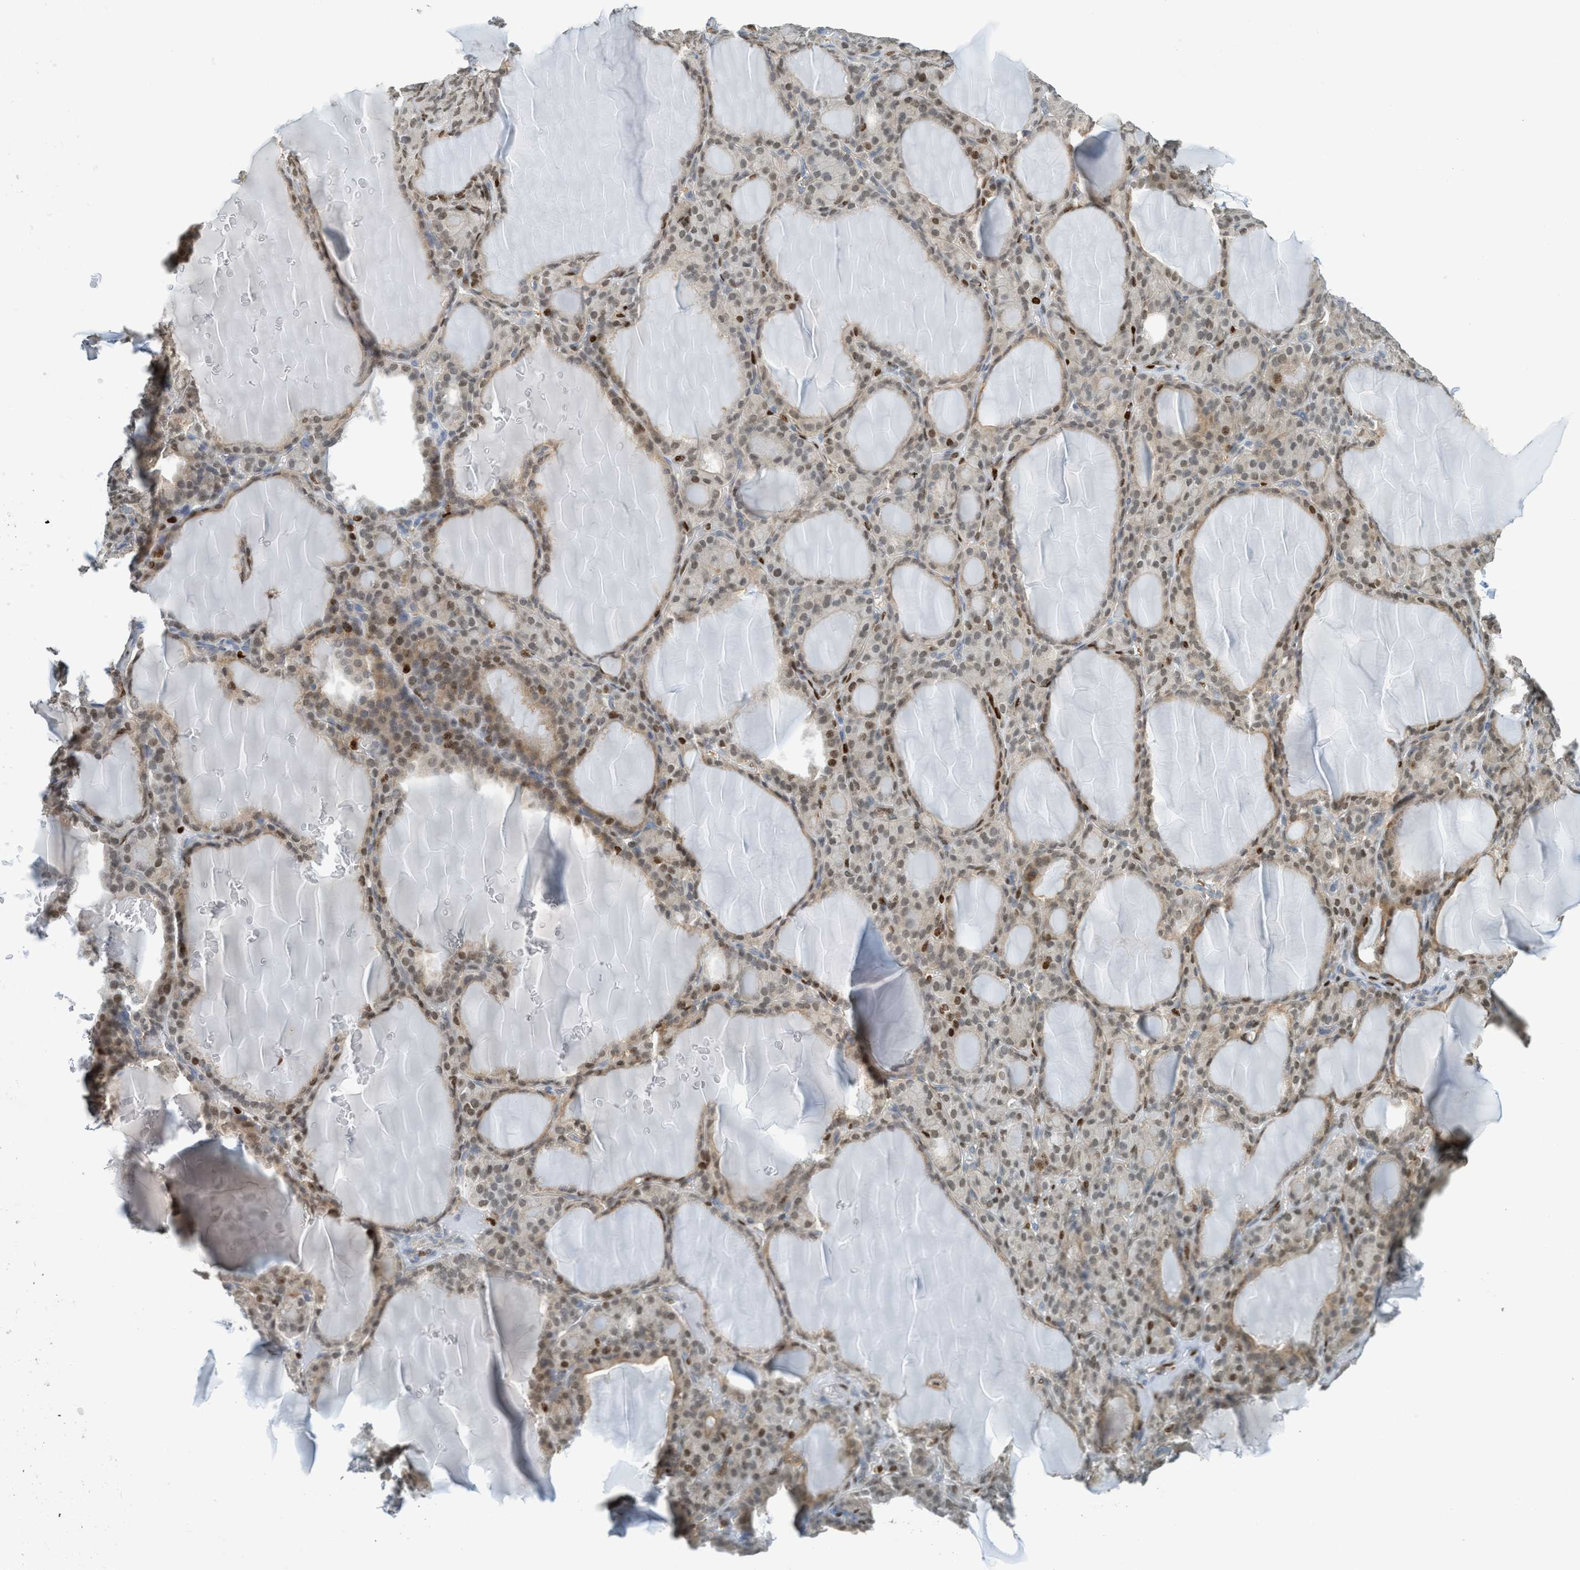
{"staining": {"intensity": "weak", "quantity": "25%-75%", "location": "cytoplasmic/membranous,nuclear"}, "tissue": "thyroid gland", "cell_type": "Glandular cells", "image_type": "normal", "snomed": [{"axis": "morphology", "description": "Normal tissue, NOS"}, {"axis": "topography", "description": "Thyroid gland"}], "caption": "Immunohistochemical staining of benign human thyroid gland demonstrates weak cytoplasmic/membranous,nuclear protein expression in about 25%-75% of glandular cells.", "gene": "SH3D19", "patient": {"sex": "female", "age": 28}}